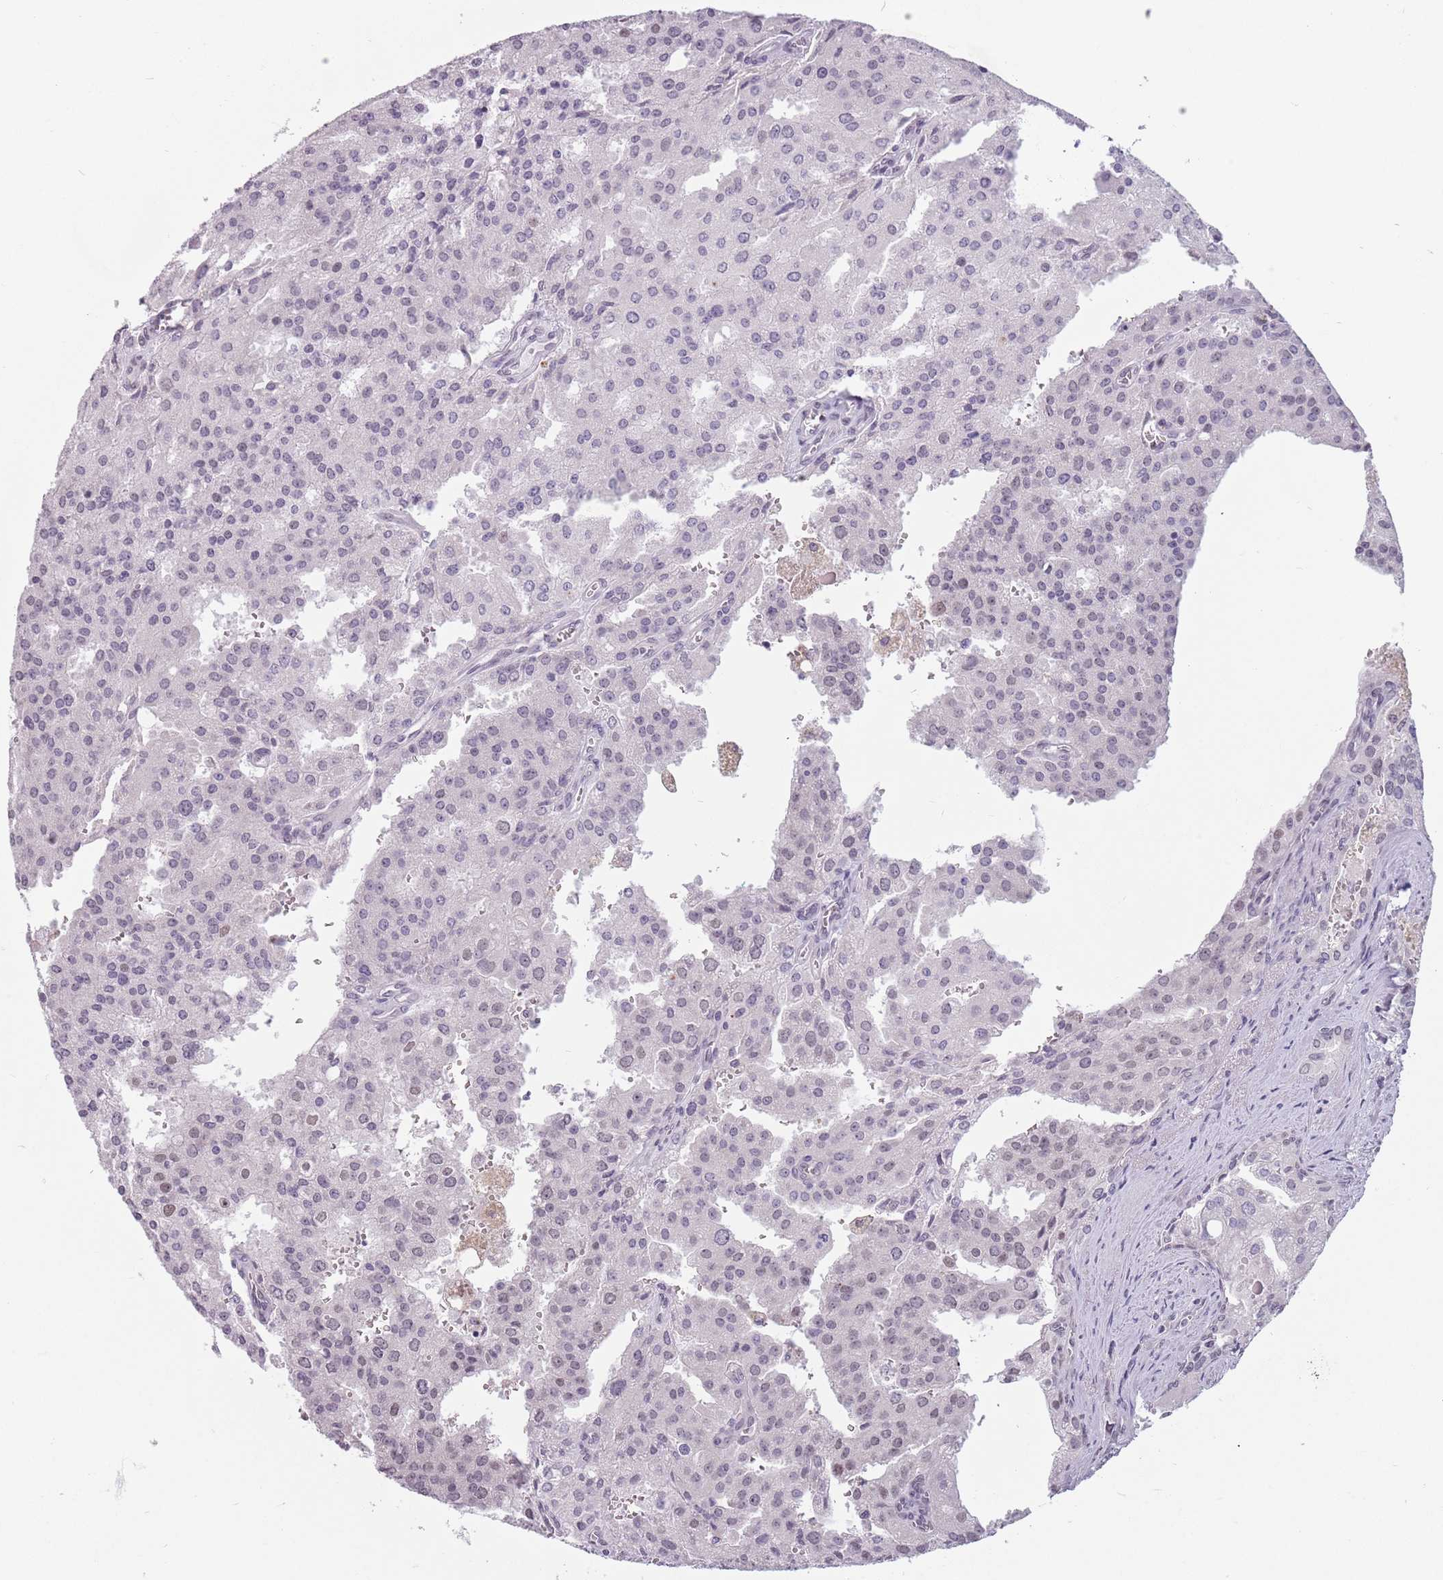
{"staining": {"intensity": "weak", "quantity": "<25%", "location": "nuclear"}, "tissue": "prostate cancer", "cell_type": "Tumor cells", "image_type": "cancer", "snomed": [{"axis": "morphology", "description": "Adenocarcinoma, High grade"}, {"axis": "topography", "description": "Prostate"}], "caption": "Immunohistochemistry of human prostate cancer (adenocarcinoma (high-grade)) exhibits no staining in tumor cells.", "gene": "PTCHD1", "patient": {"sex": "male", "age": 68}}